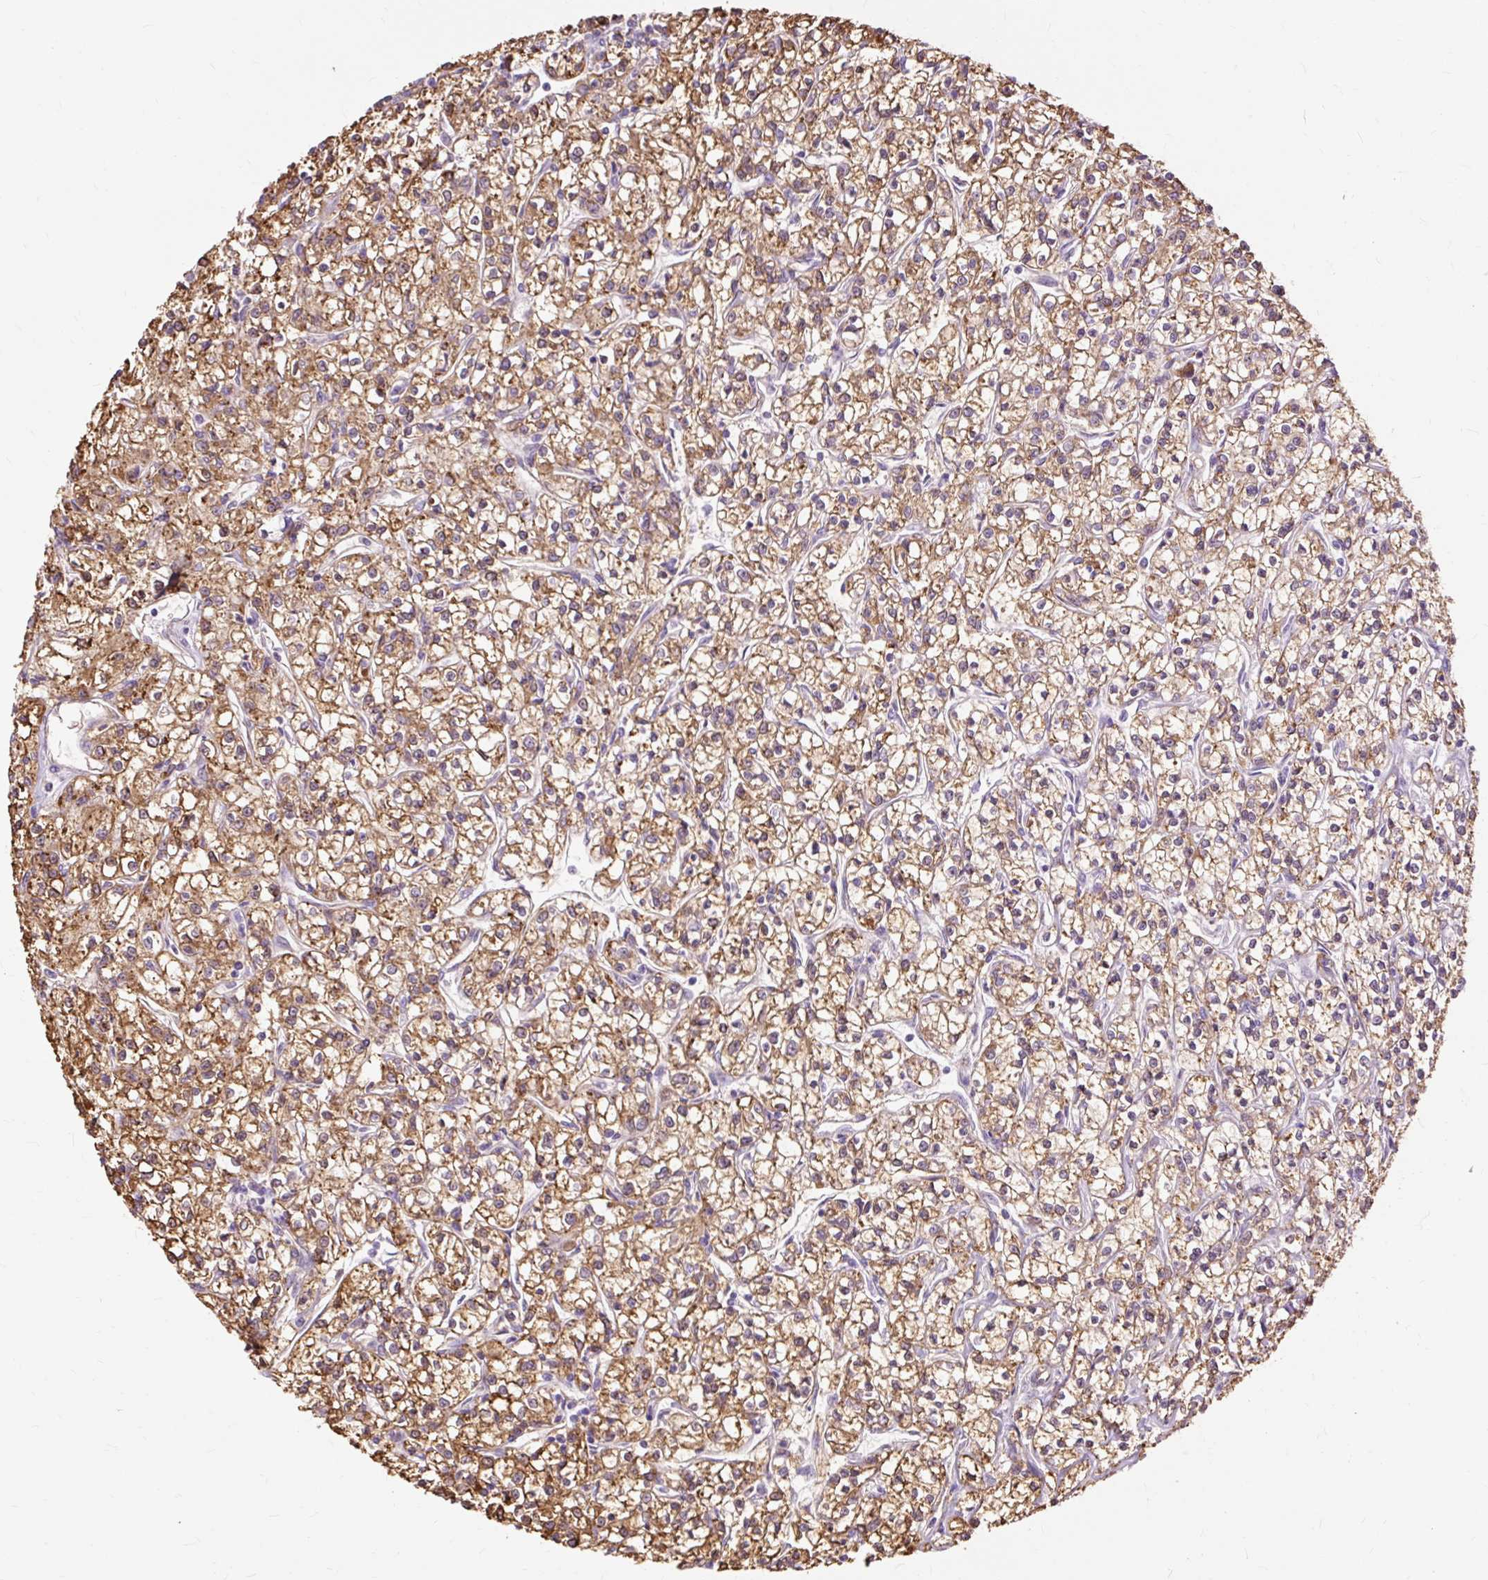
{"staining": {"intensity": "moderate", "quantity": ">75%", "location": "cytoplasmic/membranous"}, "tissue": "renal cancer", "cell_type": "Tumor cells", "image_type": "cancer", "snomed": [{"axis": "morphology", "description": "Adenocarcinoma, NOS"}, {"axis": "topography", "description": "Kidney"}], "caption": "Immunohistochemical staining of renal adenocarcinoma reveals medium levels of moderate cytoplasmic/membranous staining in about >75% of tumor cells.", "gene": "PDZD2", "patient": {"sex": "female", "age": 59}}